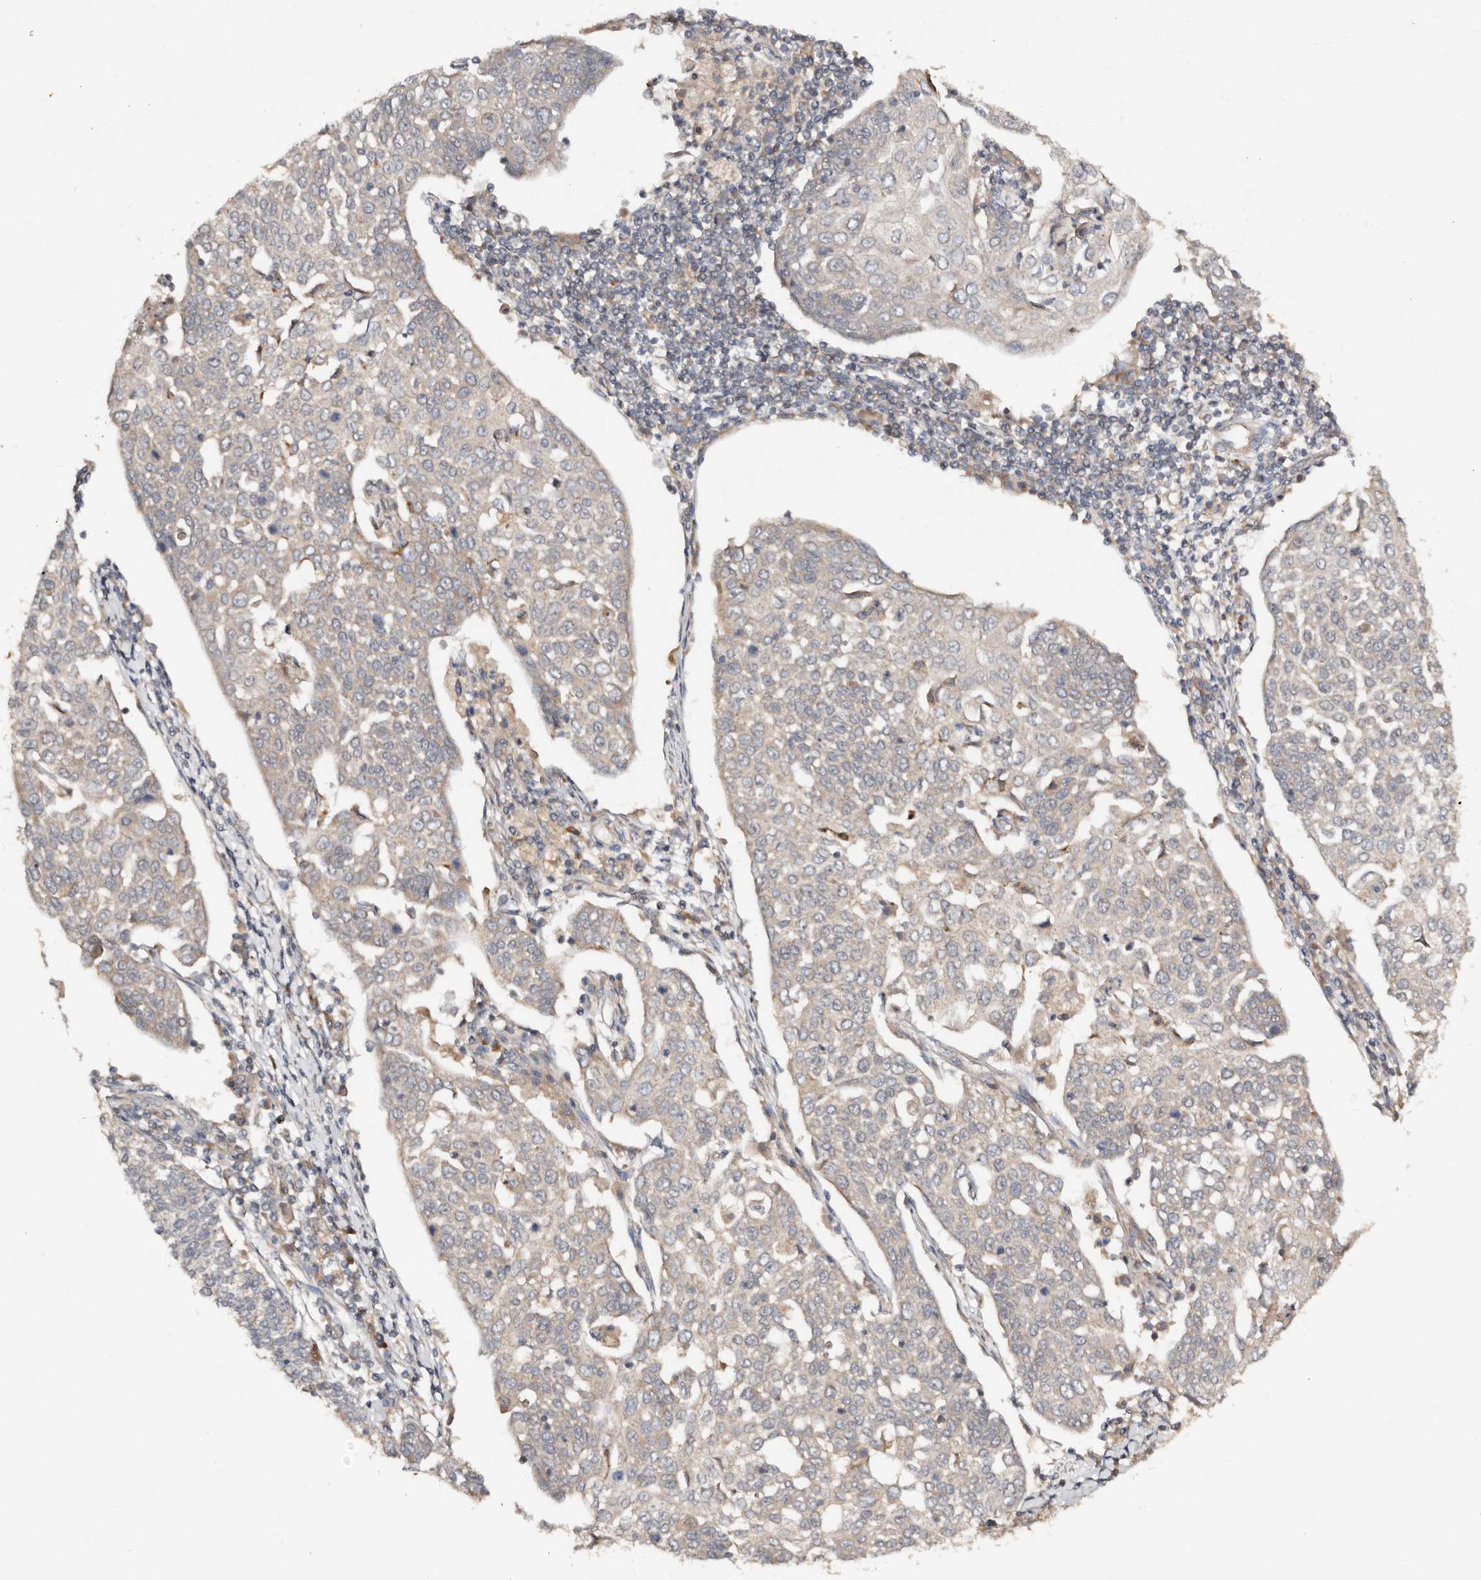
{"staining": {"intensity": "weak", "quantity": "<25%", "location": "cytoplasmic/membranous"}, "tissue": "cervical cancer", "cell_type": "Tumor cells", "image_type": "cancer", "snomed": [{"axis": "morphology", "description": "Squamous cell carcinoma, NOS"}, {"axis": "topography", "description": "Cervix"}], "caption": "Immunohistochemistry (IHC) image of squamous cell carcinoma (cervical) stained for a protein (brown), which reveals no expression in tumor cells. The staining is performed using DAB (3,3'-diaminobenzidine) brown chromogen with nuclei counter-stained in using hematoxylin.", "gene": "DENND11", "patient": {"sex": "female", "age": 34}}